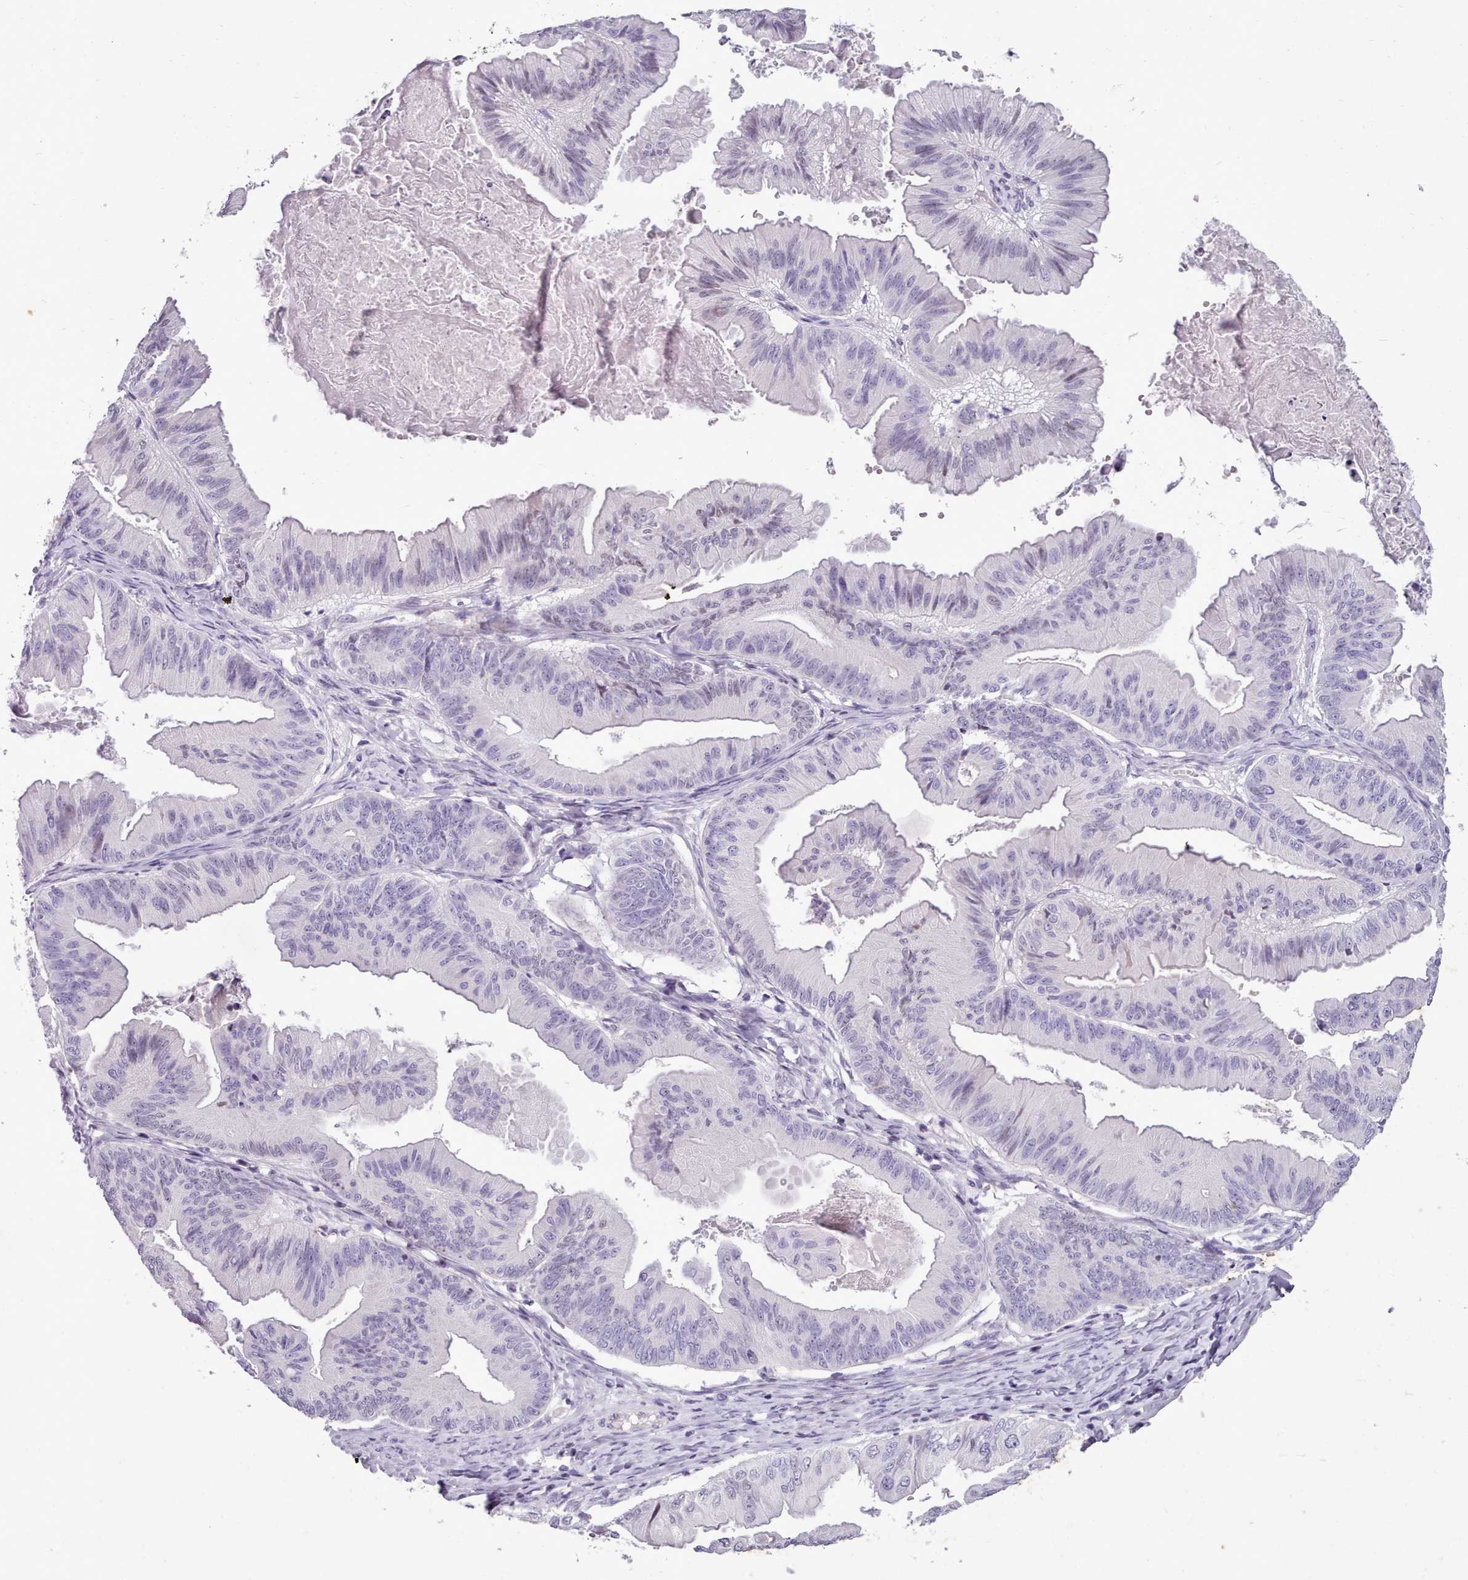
{"staining": {"intensity": "weak", "quantity": "<25%", "location": "nuclear"}, "tissue": "ovarian cancer", "cell_type": "Tumor cells", "image_type": "cancer", "snomed": [{"axis": "morphology", "description": "Cystadenocarcinoma, mucinous, NOS"}, {"axis": "topography", "description": "Ovary"}], "caption": "Ovarian cancer stained for a protein using IHC shows no staining tumor cells.", "gene": "KCNT2", "patient": {"sex": "female", "age": 61}}